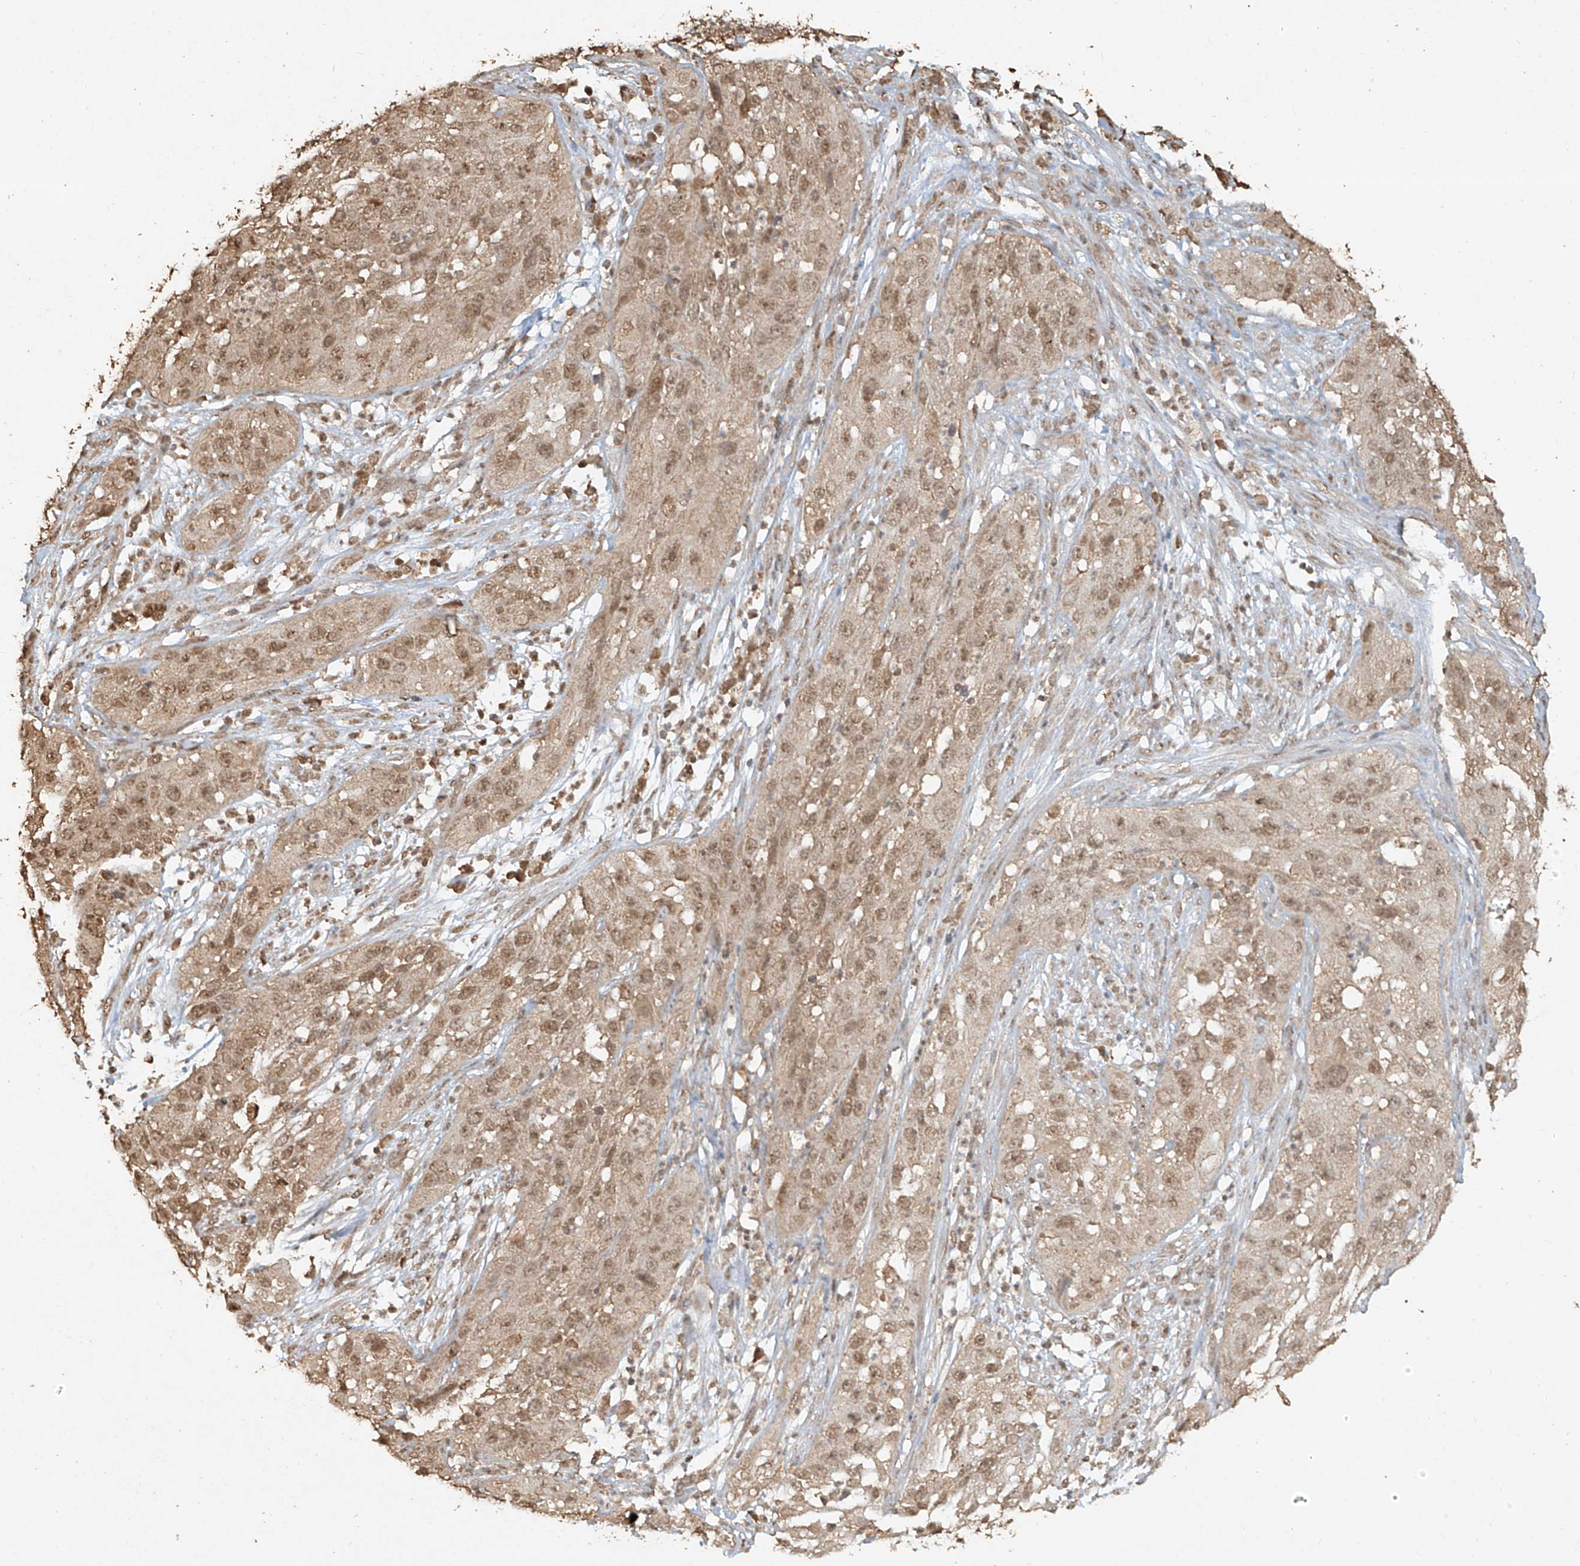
{"staining": {"intensity": "moderate", "quantity": ">75%", "location": "nuclear"}, "tissue": "cervical cancer", "cell_type": "Tumor cells", "image_type": "cancer", "snomed": [{"axis": "morphology", "description": "Squamous cell carcinoma, NOS"}, {"axis": "topography", "description": "Cervix"}], "caption": "Protein staining reveals moderate nuclear expression in about >75% of tumor cells in cervical squamous cell carcinoma.", "gene": "TIGAR", "patient": {"sex": "female", "age": 32}}